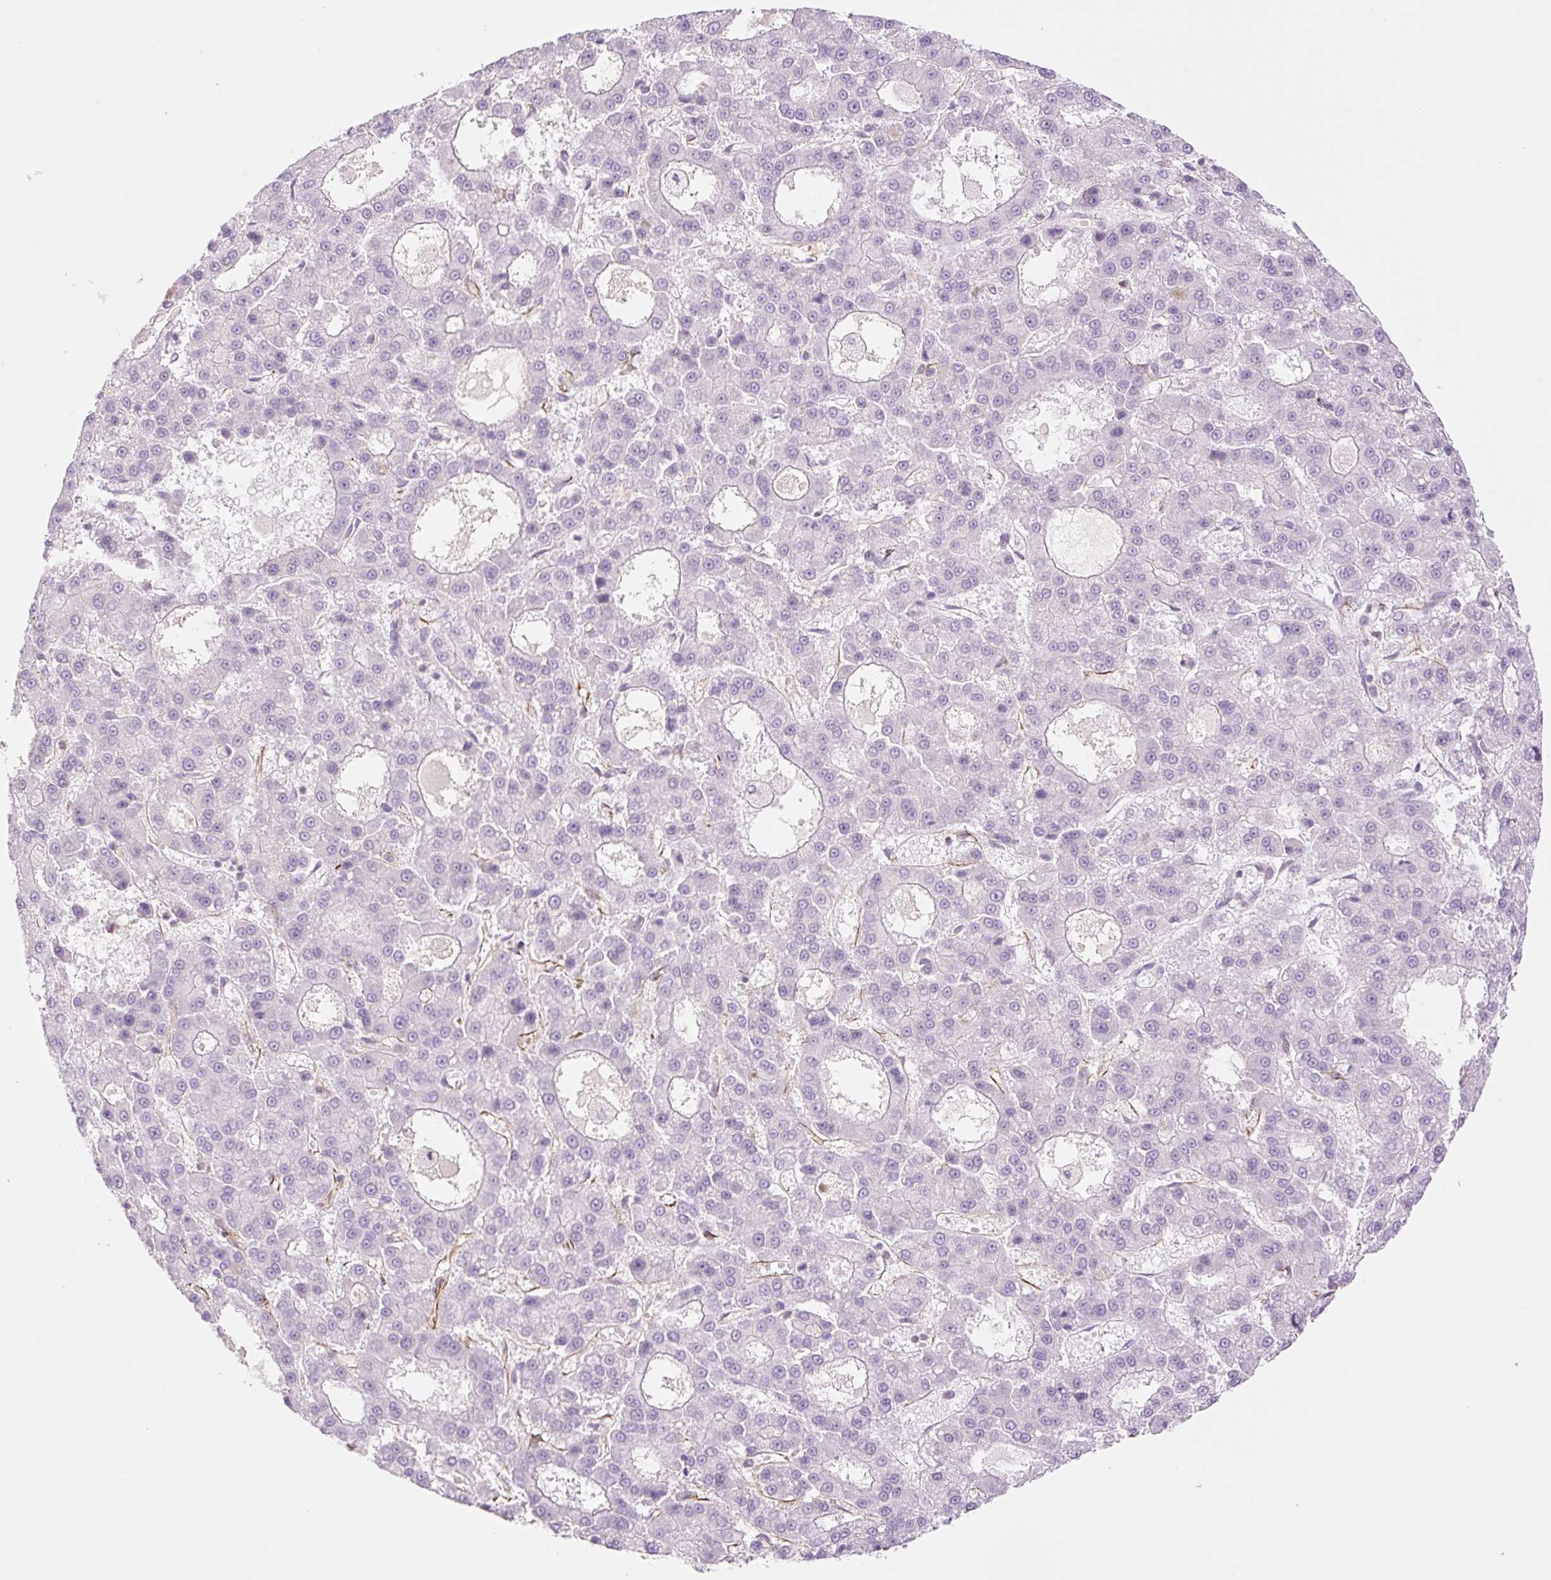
{"staining": {"intensity": "negative", "quantity": "none", "location": "none"}, "tissue": "liver cancer", "cell_type": "Tumor cells", "image_type": "cancer", "snomed": [{"axis": "morphology", "description": "Carcinoma, Hepatocellular, NOS"}, {"axis": "topography", "description": "Liver"}], "caption": "A high-resolution histopathology image shows immunohistochemistry staining of liver cancer (hepatocellular carcinoma), which reveals no significant staining in tumor cells. (Stains: DAB (3,3'-diaminobenzidine) immunohistochemistry with hematoxylin counter stain, Microscopy: brightfield microscopy at high magnification).", "gene": "ZFYVE21", "patient": {"sex": "male", "age": 70}}